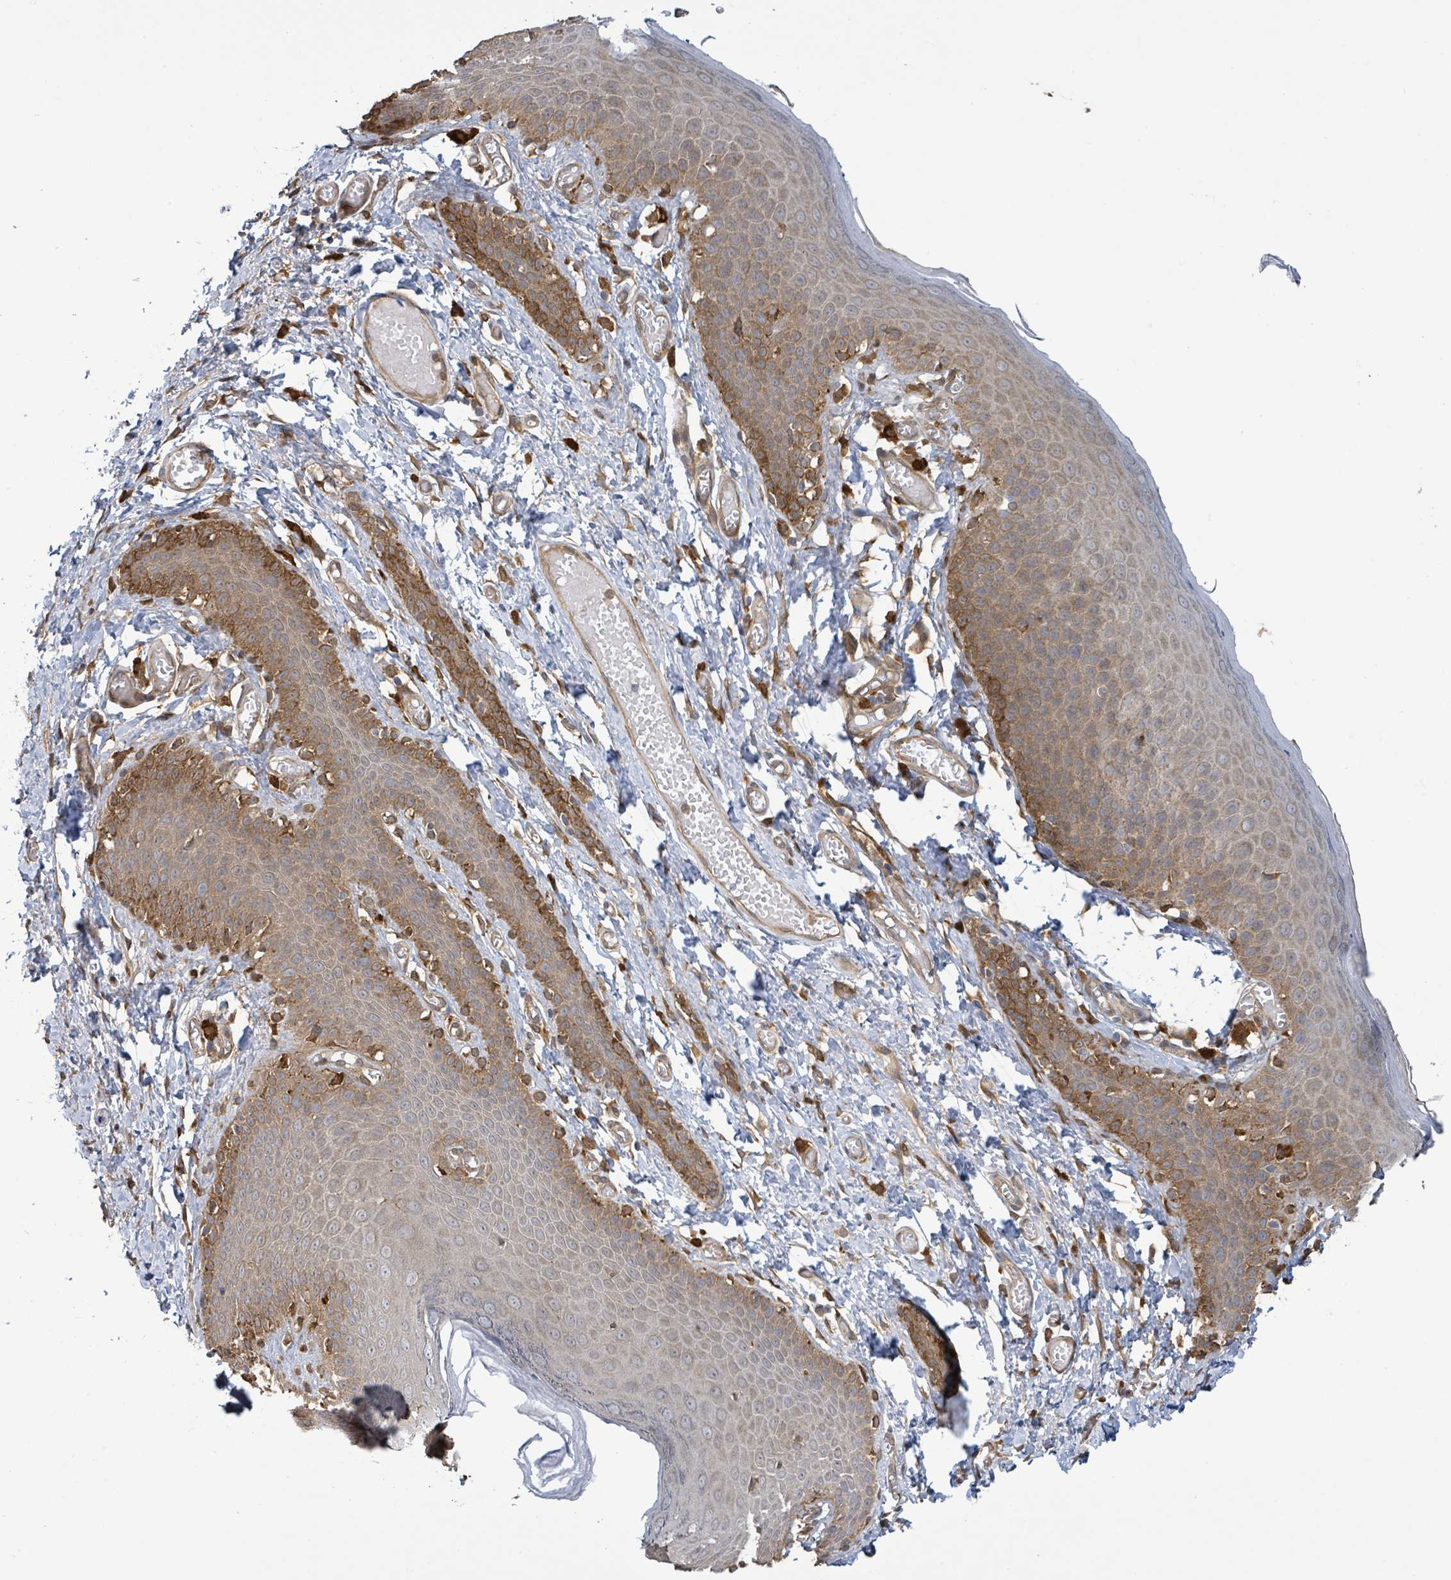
{"staining": {"intensity": "moderate", "quantity": "25%-75%", "location": "cytoplasmic/membranous"}, "tissue": "skin", "cell_type": "Epidermal cells", "image_type": "normal", "snomed": [{"axis": "morphology", "description": "Normal tissue, NOS"}, {"axis": "topography", "description": "Anal"}], "caption": "High-magnification brightfield microscopy of unremarkable skin stained with DAB (3,3'-diaminobenzidine) (brown) and counterstained with hematoxylin (blue). epidermal cells exhibit moderate cytoplasmic/membranous expression is identified in approximately25%-75% of cells.", "gene": "ARPIN", "patient": {"sex": "female", "age": 40}}